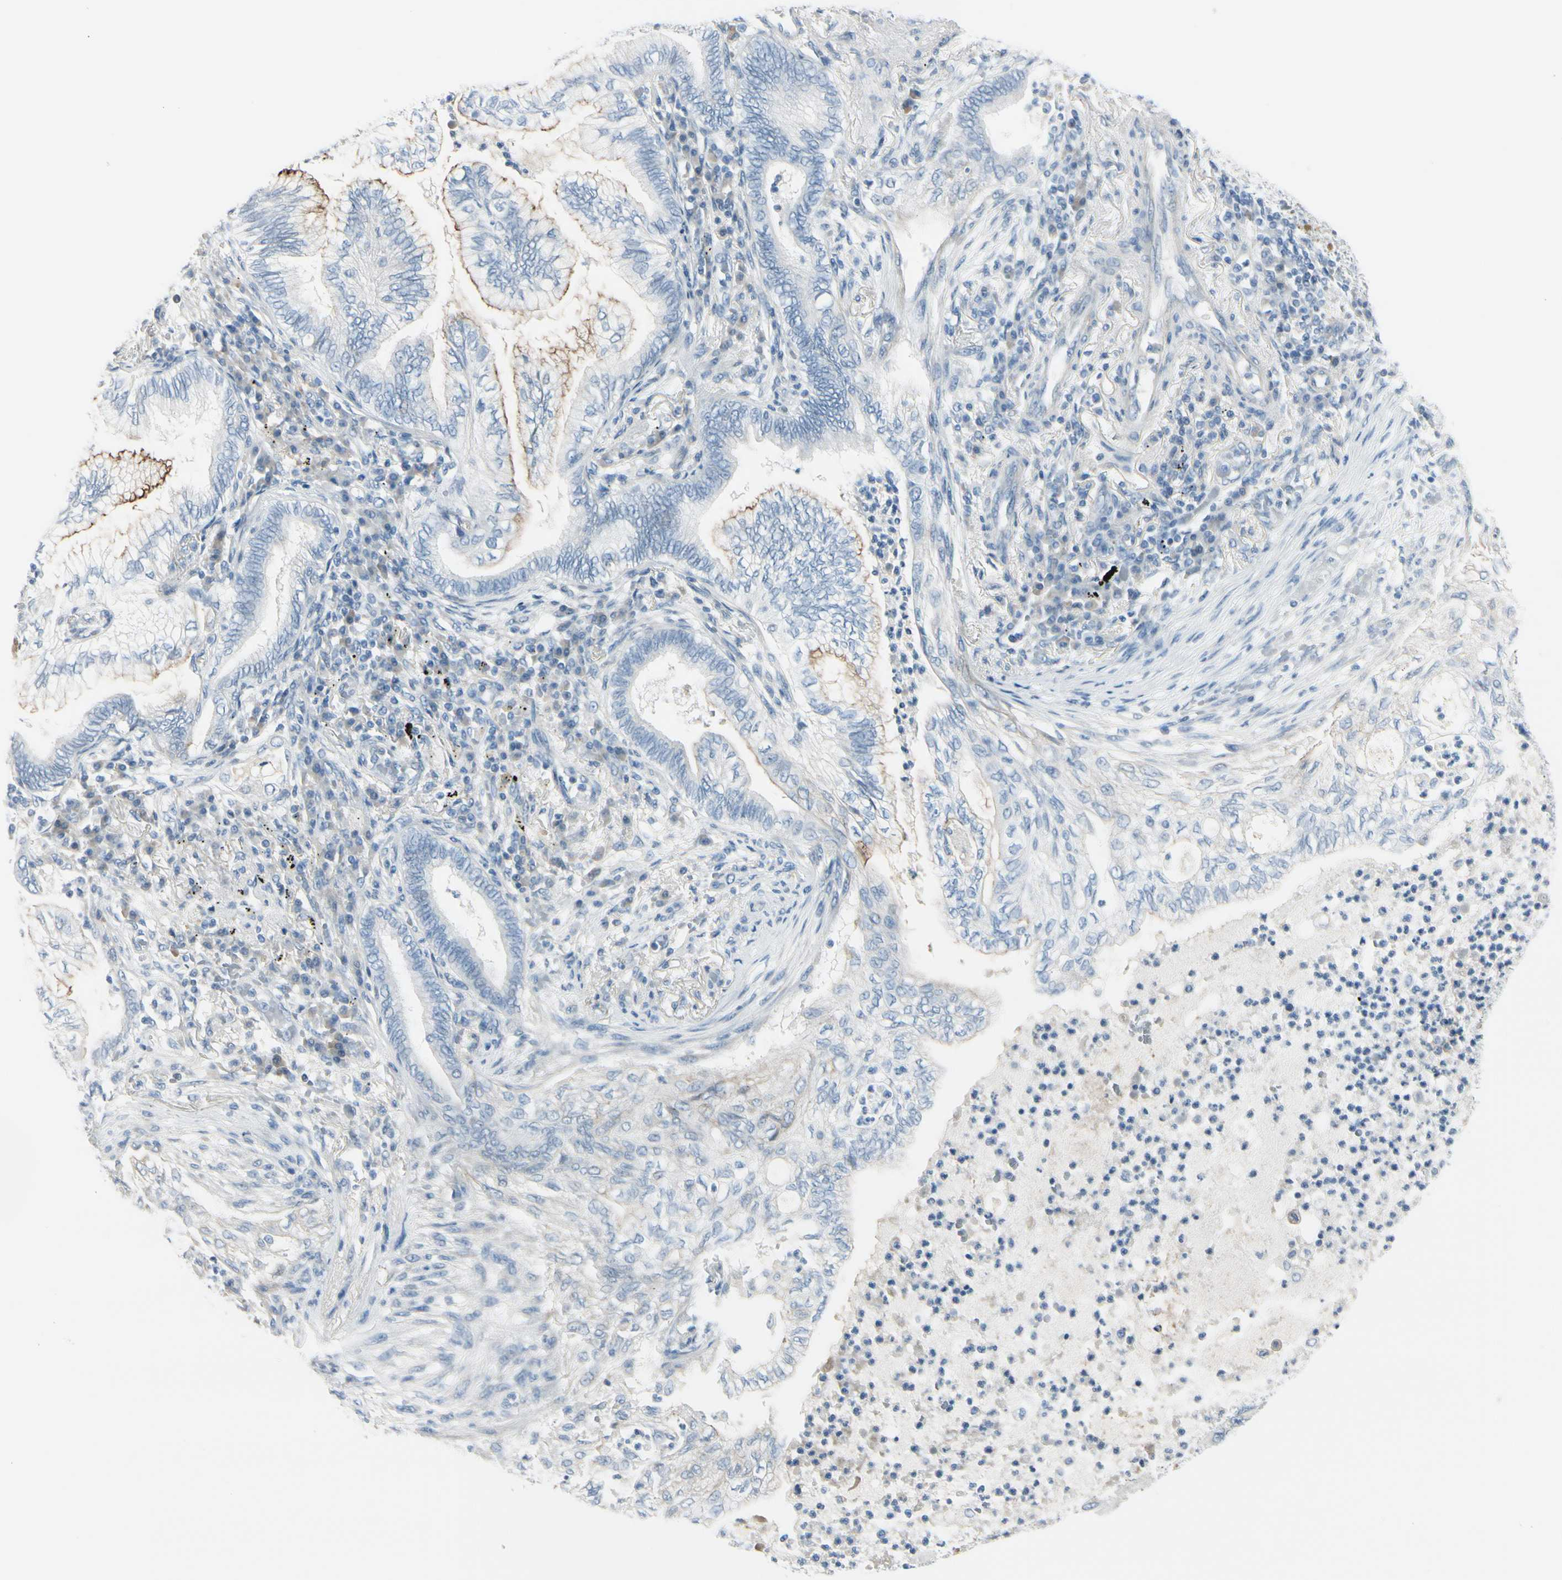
{"staining": {"intensity": "moderate", "quantity": "<25%", "location": "cytoplasmic/membranous"}, "tissue": "lung cancer", "cell_type": "Tumor cells", "image_type": "cancer", "snomed": [{"axis": "morphology", "description": "Normal tissue, NOS"}, {"axis": "morphology", "description": "Adenocarcinoma, NOS"}, {"axis": "topography", "description": "Bronchus"}, {"axis": "topography", "description": "Lung"}], "caption": "A histopathology image of lung cancer (adenocarcinoma) stained for a protein exhibits moderate cytoplasmic/membranous brown staining in tumor cells.", "gene": "CDHR5", "patient": {"sex": "female", "age": 70}}